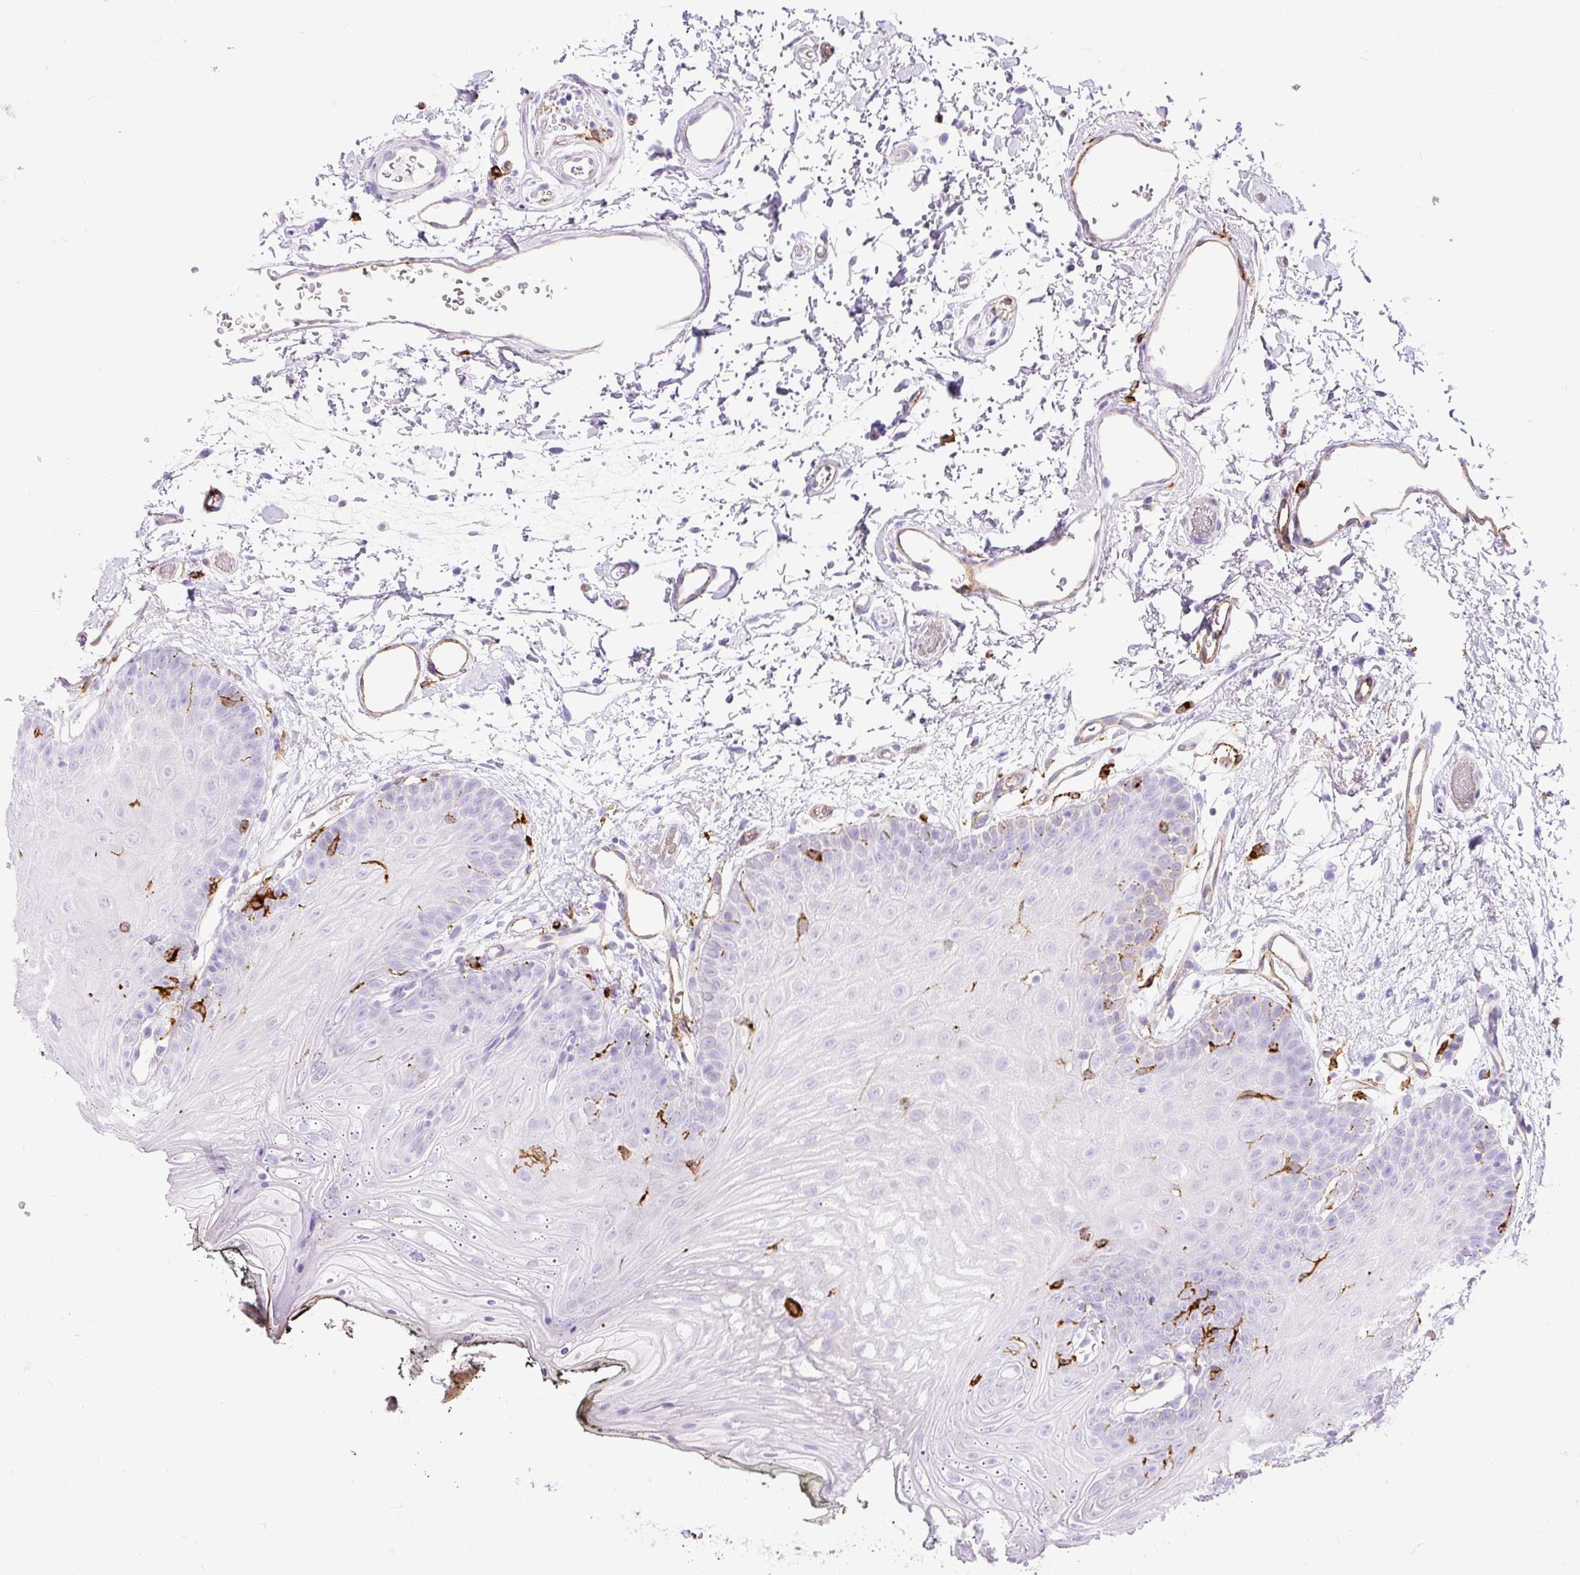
{"staining": {"intensity": "negative", "quantity": "none", "location": "none"}, "tissue": "oral mucosa", "cell_type": "Squamous epithelial cells", "image_type": "normal", "snomed": [{"axis": "morphology", "description": "Normal tissue, NOS"}, {"axis": "morphology", "description": "Squamous cell carcinoma, NOS"}, {"axis": "topography", "description": "Oral tissue"}, {"axis": "topography", "description": "Head-Neck"}], "caption": "A high-resolution micrograph shows IHC staining of unremarkable oral mucosa, which reveals no significant staining in squamous epithelial cells.", "gene": "HLA", "patient": {"sex": "female", "age": 81}}